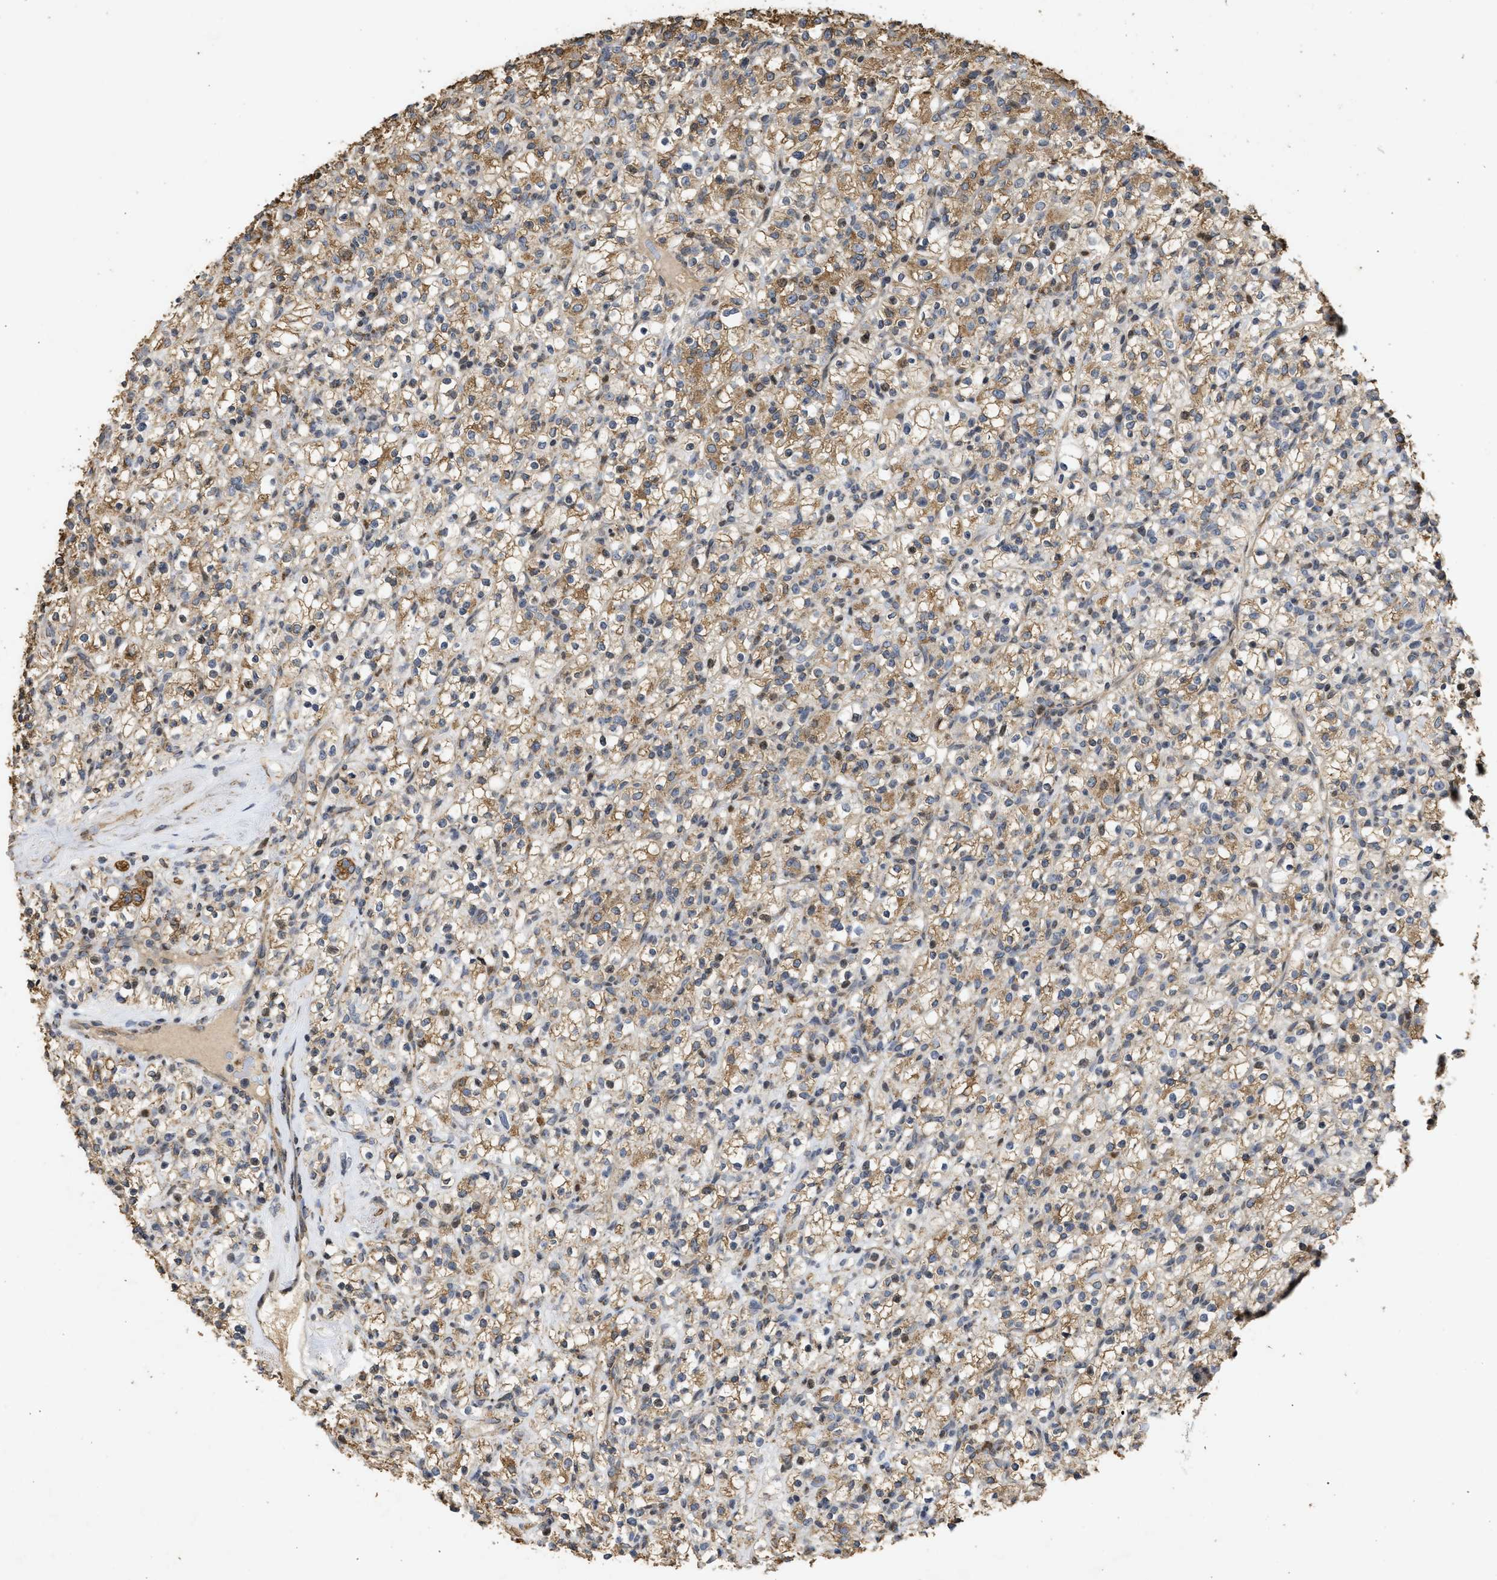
{"staining": {"intensity": "moderate", "quantity": "25%-75%", "location": "cytoplasmic/membranous"}, "tissue": "renal cancer", "cell_type": "Tumor cells", "image_type": "cancer", "snomed": [{"axis": "morphology", "description": "Normal tissue, NOS"}, {"axis": "morphology", "description": "Adenocarcinoma, NOS"}, {"axis": "topography", "description": "Kidney"}], "caption": "Renal cancer stained with a brown dye demonstrates moderate cytoplasmic/membranous positive staining in approximately 25%-75% of tumor cells.", "gene": "ENSG00000142539", "patient": {"sex": "female", "age": 72}}